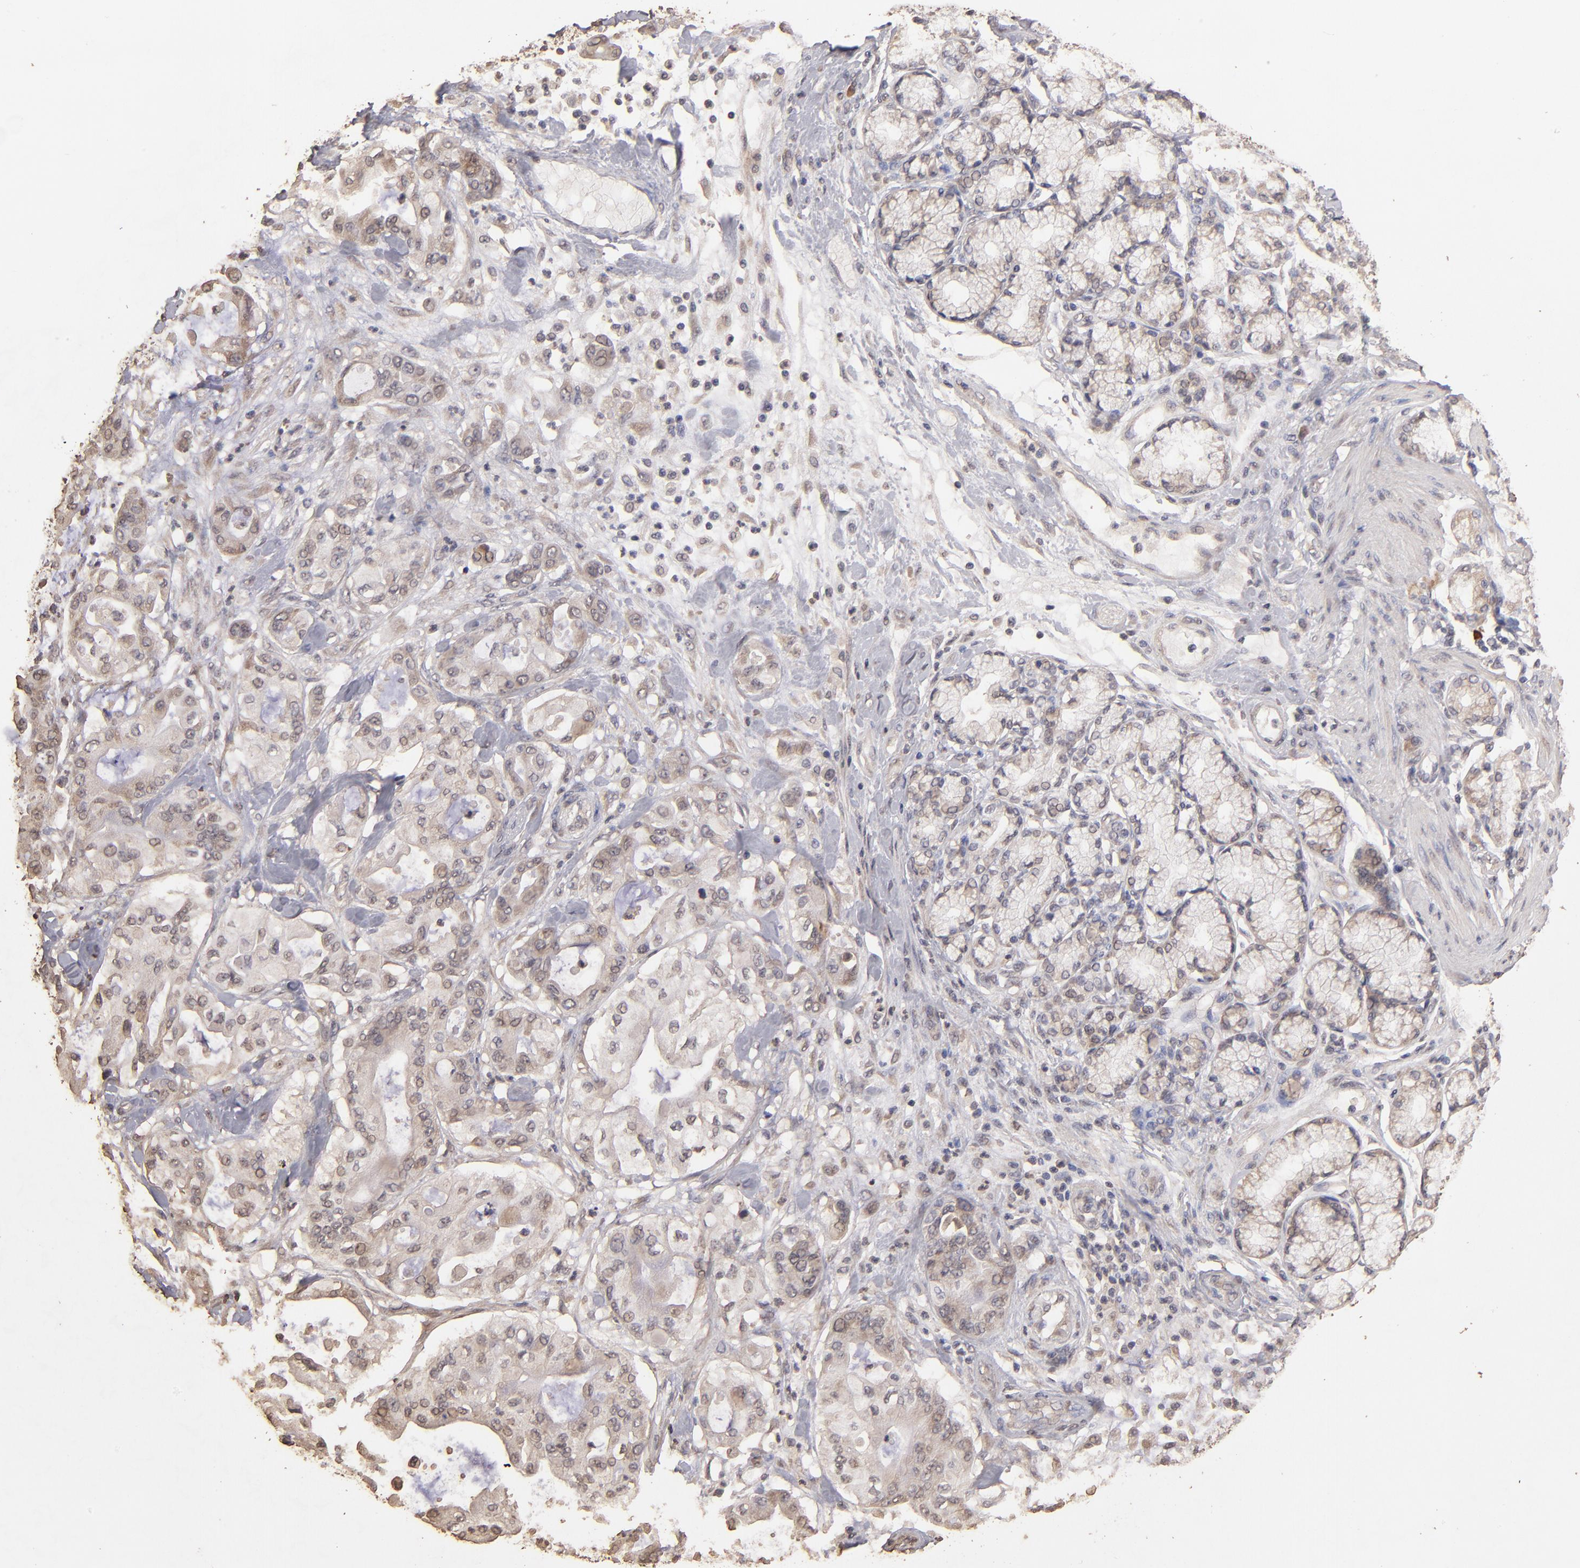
{"staining": {"intensity": "weak", "quantity": "25%-75%", "location": "cytoplasmic/membranous"}, "tissue": "pancreatic cancer", "cell_type": "Tumor cells", "image_type": "cancer", "snomed": [{"axis": "morphology", "description": "Adenocarcinoma, NOS"}, {"axis": "morphology", "description": "Adenocarcinoma, metastatic, NOS"}, {"axis": "topography", "description": "Lymph node"}, {"axis": "topography", "description": "Pancreas"}, {"axis": "topography", "description": "Duodenum"}], "caption": "Metastatic adenocarcinoma (pancreatic) stained for a protein reveals weak cytoplasmic/membranous positivity in tumor cells. (DAB = brown stain, brightfield microscopy at high magnification).", "gene": "OPHN1", "patient": {"sex": "female", "age": 64}}